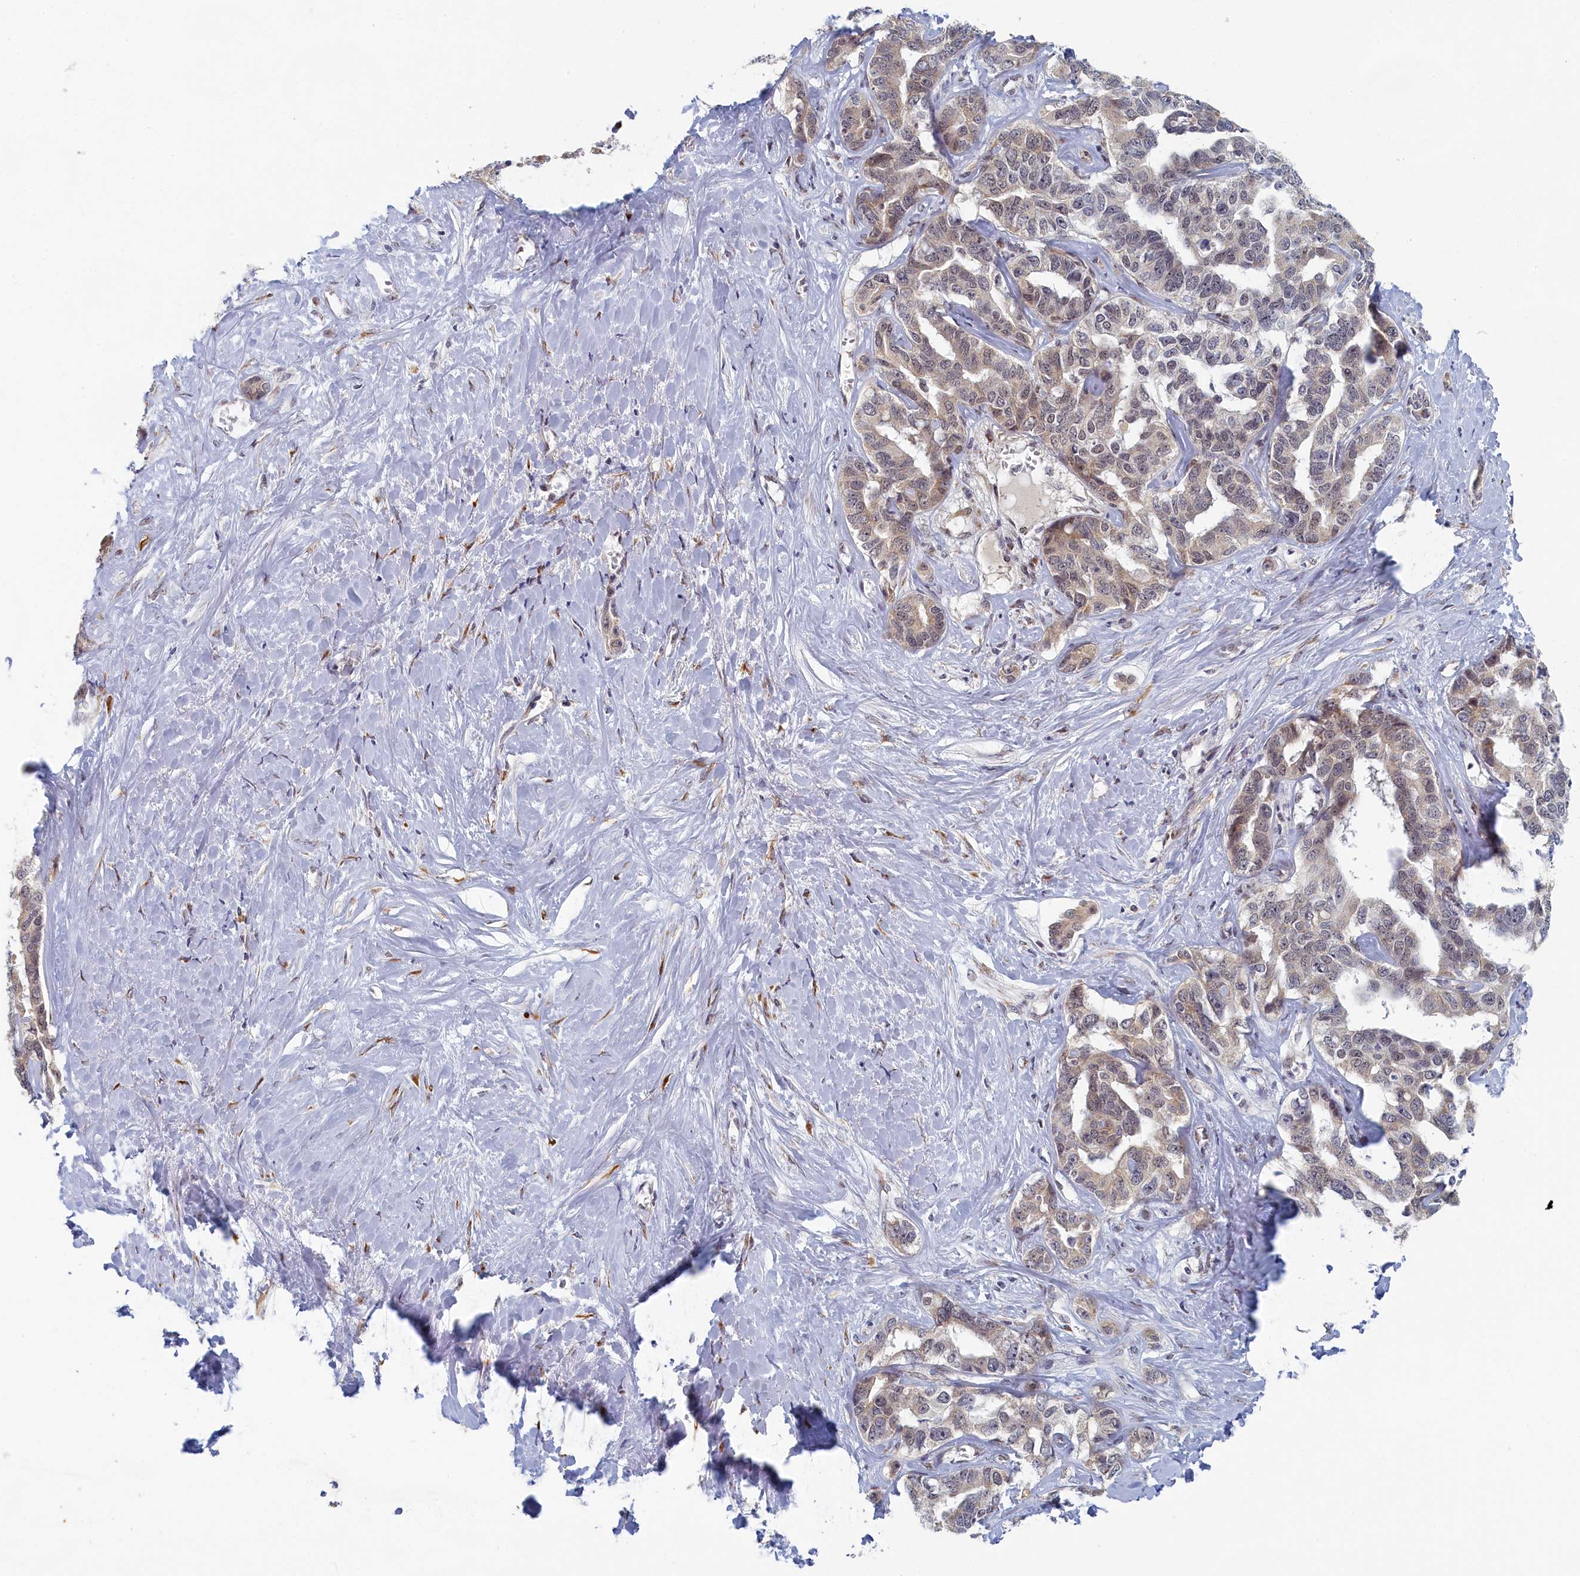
{"staining": {"intensity": "weak", "quantity": "<25%", "location": "cytoplasmic/membranous"}, "tissue": "liver cancer", "cell_type": "Tumor cells", "image_type": "cancer", "snomed": [{"axis": "morphology", "description": "Cholangiocarcinoma"}, {"axis": "topography", "description": "Liver"}], "caption": "Immunohistochemistry image of neoplastic tissue: human liver cholangiocarcinoma stained with DAB displays no significant protein positivity in tumor cells.", "gene": "DNAJC17", "patient": {"sex": "male", "age": 59}}